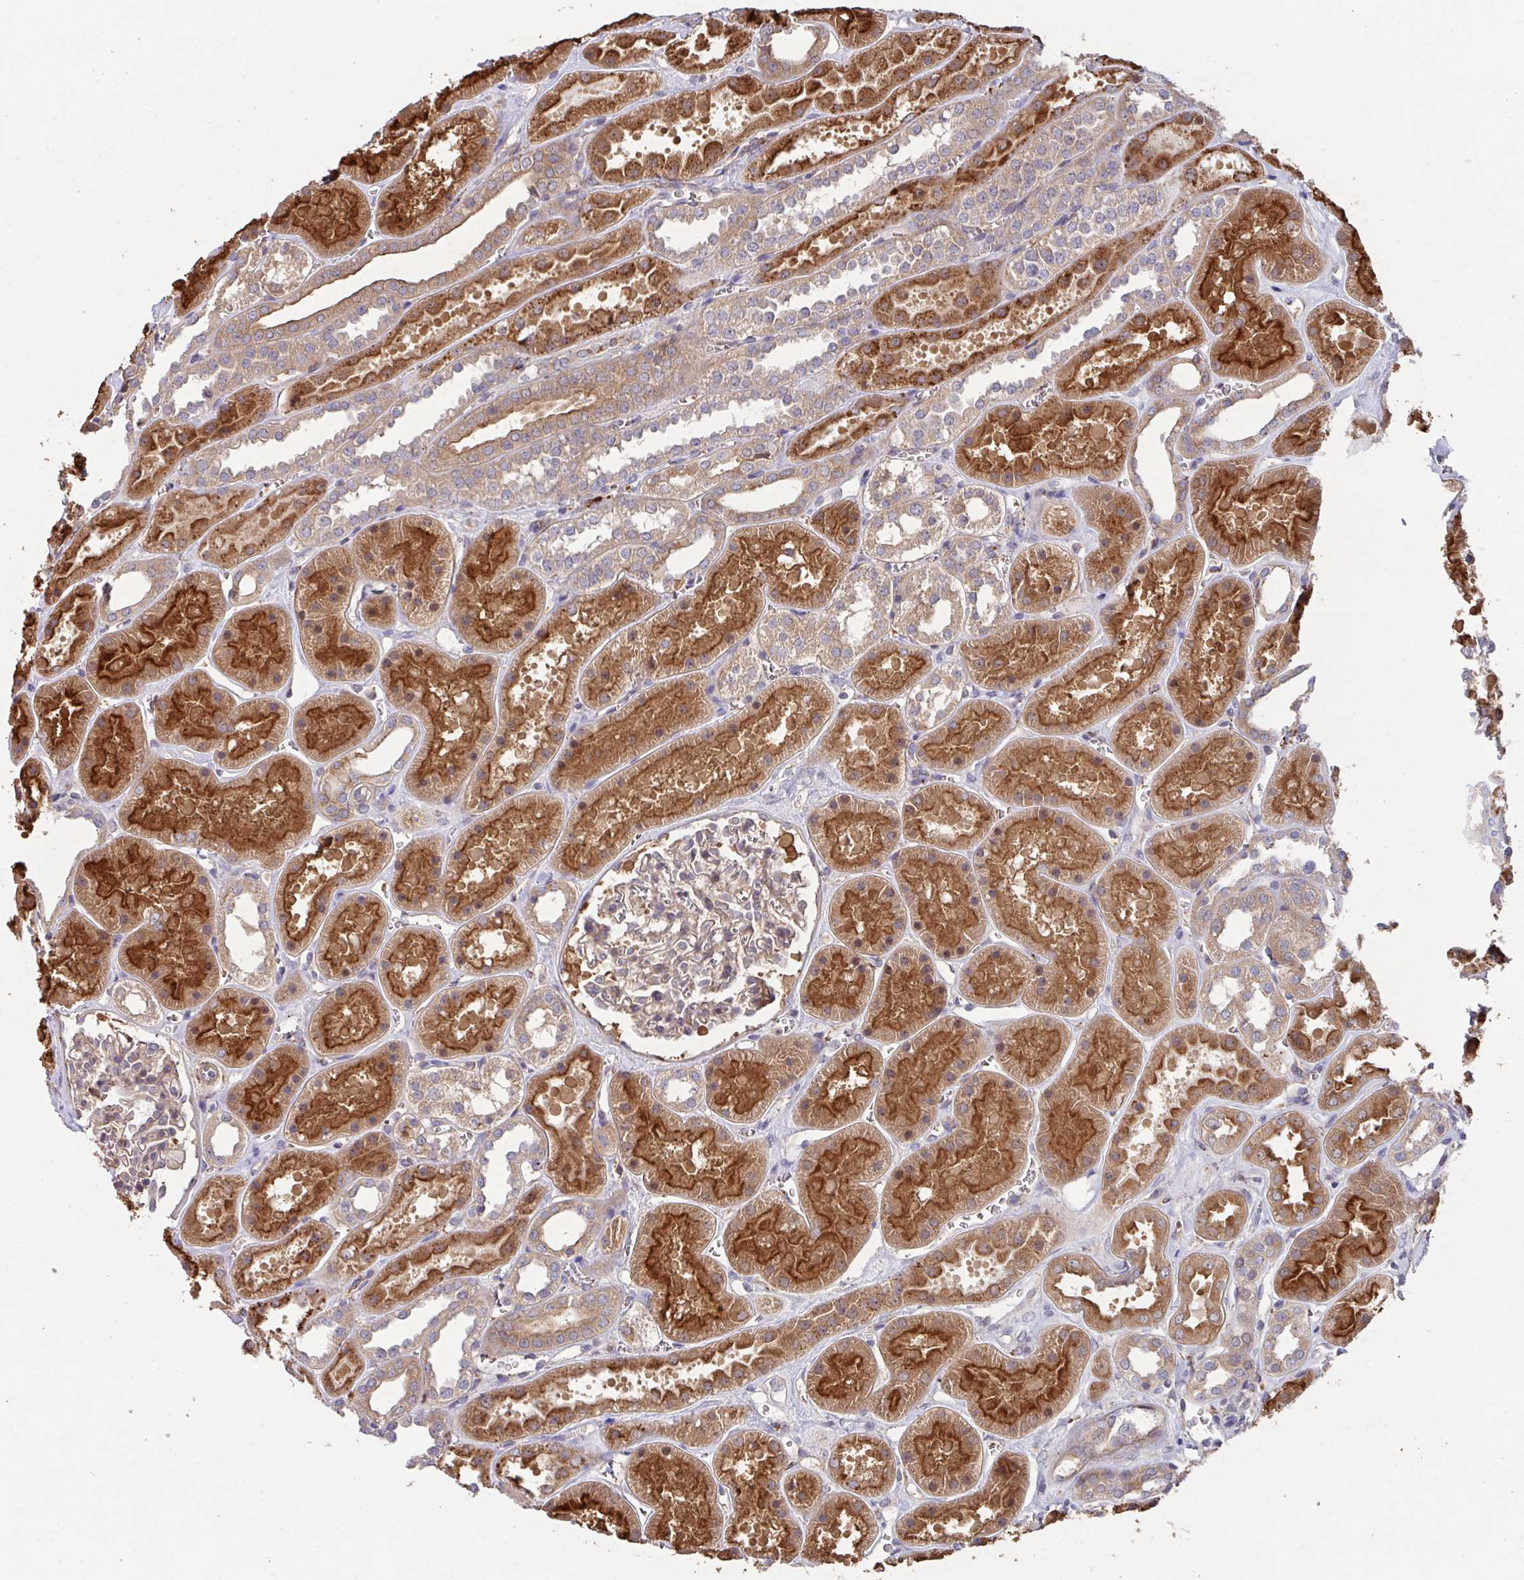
{"staining": {"intensity": "negative", "quantity": "none", "location": "none"}, "tissue": "kidney", "cell_type": "Cells in glomeruli", "image_type": "normal", "snomed": [{"axis": "morphology", "description": "Normal tissue, NOS"}, {"axis": "topography", "description": "Kidney"}], "caption": "This is an immunohistochemistry (IHC) micrograph of benign kidney. There is no expression in cells in glomeruli.", "gene": "TRIM14", "patient": {"sex": "female", "age": 41}}